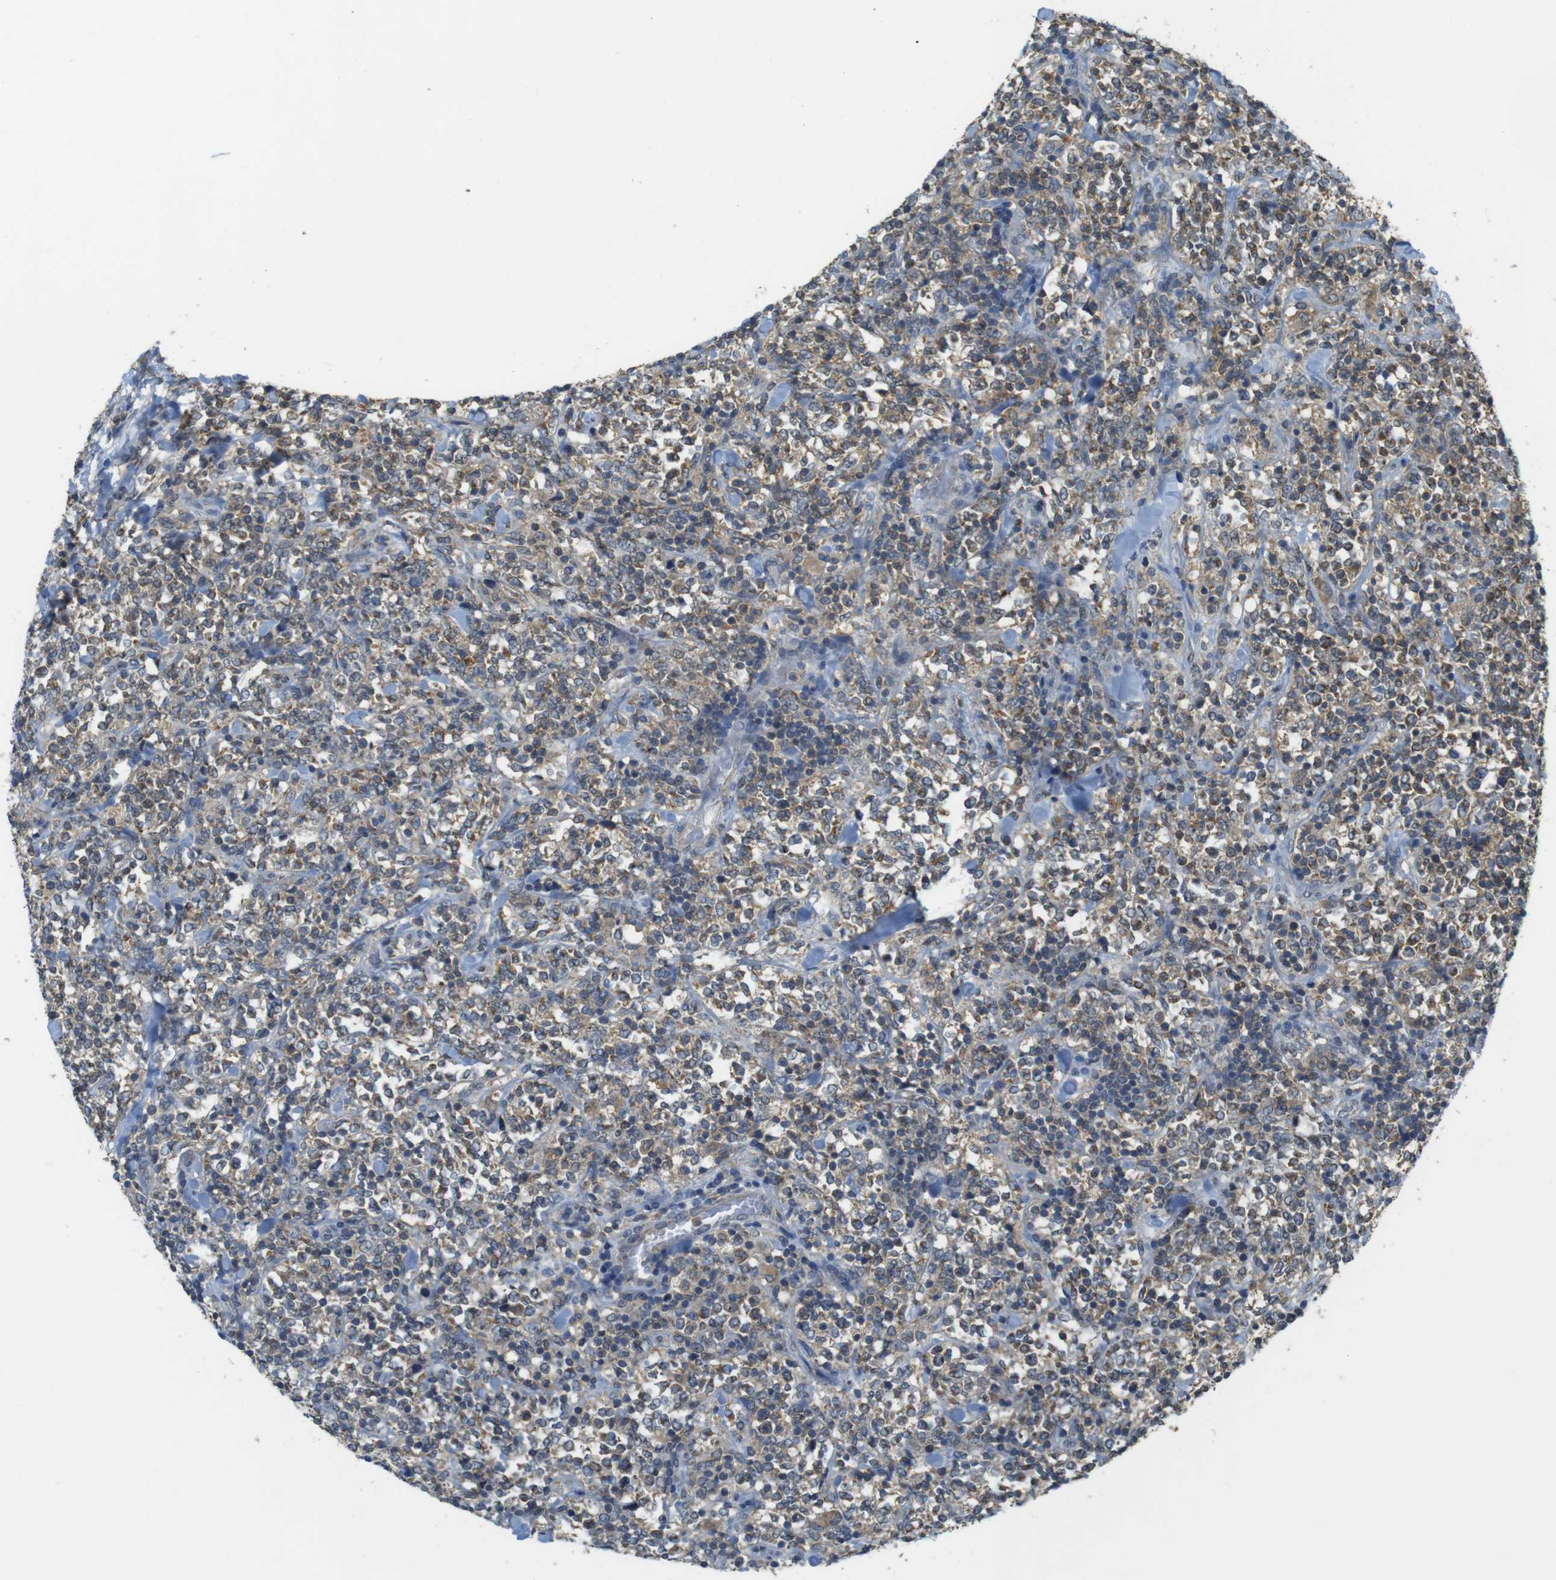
{"staining": {"intensity": "moderate", "quantity": "25%-75%", "location": "cytoplasmic/membranous"}, "tissue": "lymphoma", "cell_type": "Tumor cells", "image_type": "cancer", "snomed": [{"axis": "morphology", "description": "Malignant lymphoma, non-Hodgkin's type, High grade"}, {"axis": "topography", "description": "Soft tissue"}], "caption": "Immunohistochemical staining of human malignant lymphoma, non-Hodgkin's type (high-grade) demonstrates medium levels of moderate cytoplasmic/membranous protein staining in about 25%-75% of tumor cells. The staining is performed using DAB (3,3'-diaminobenzidine) brown chromogen to label protein expression. The nuclei are counter-stained blue using hematoxylin.", "gene": "BRI3BP", "patient": {"sex": "male", "age": 18}}